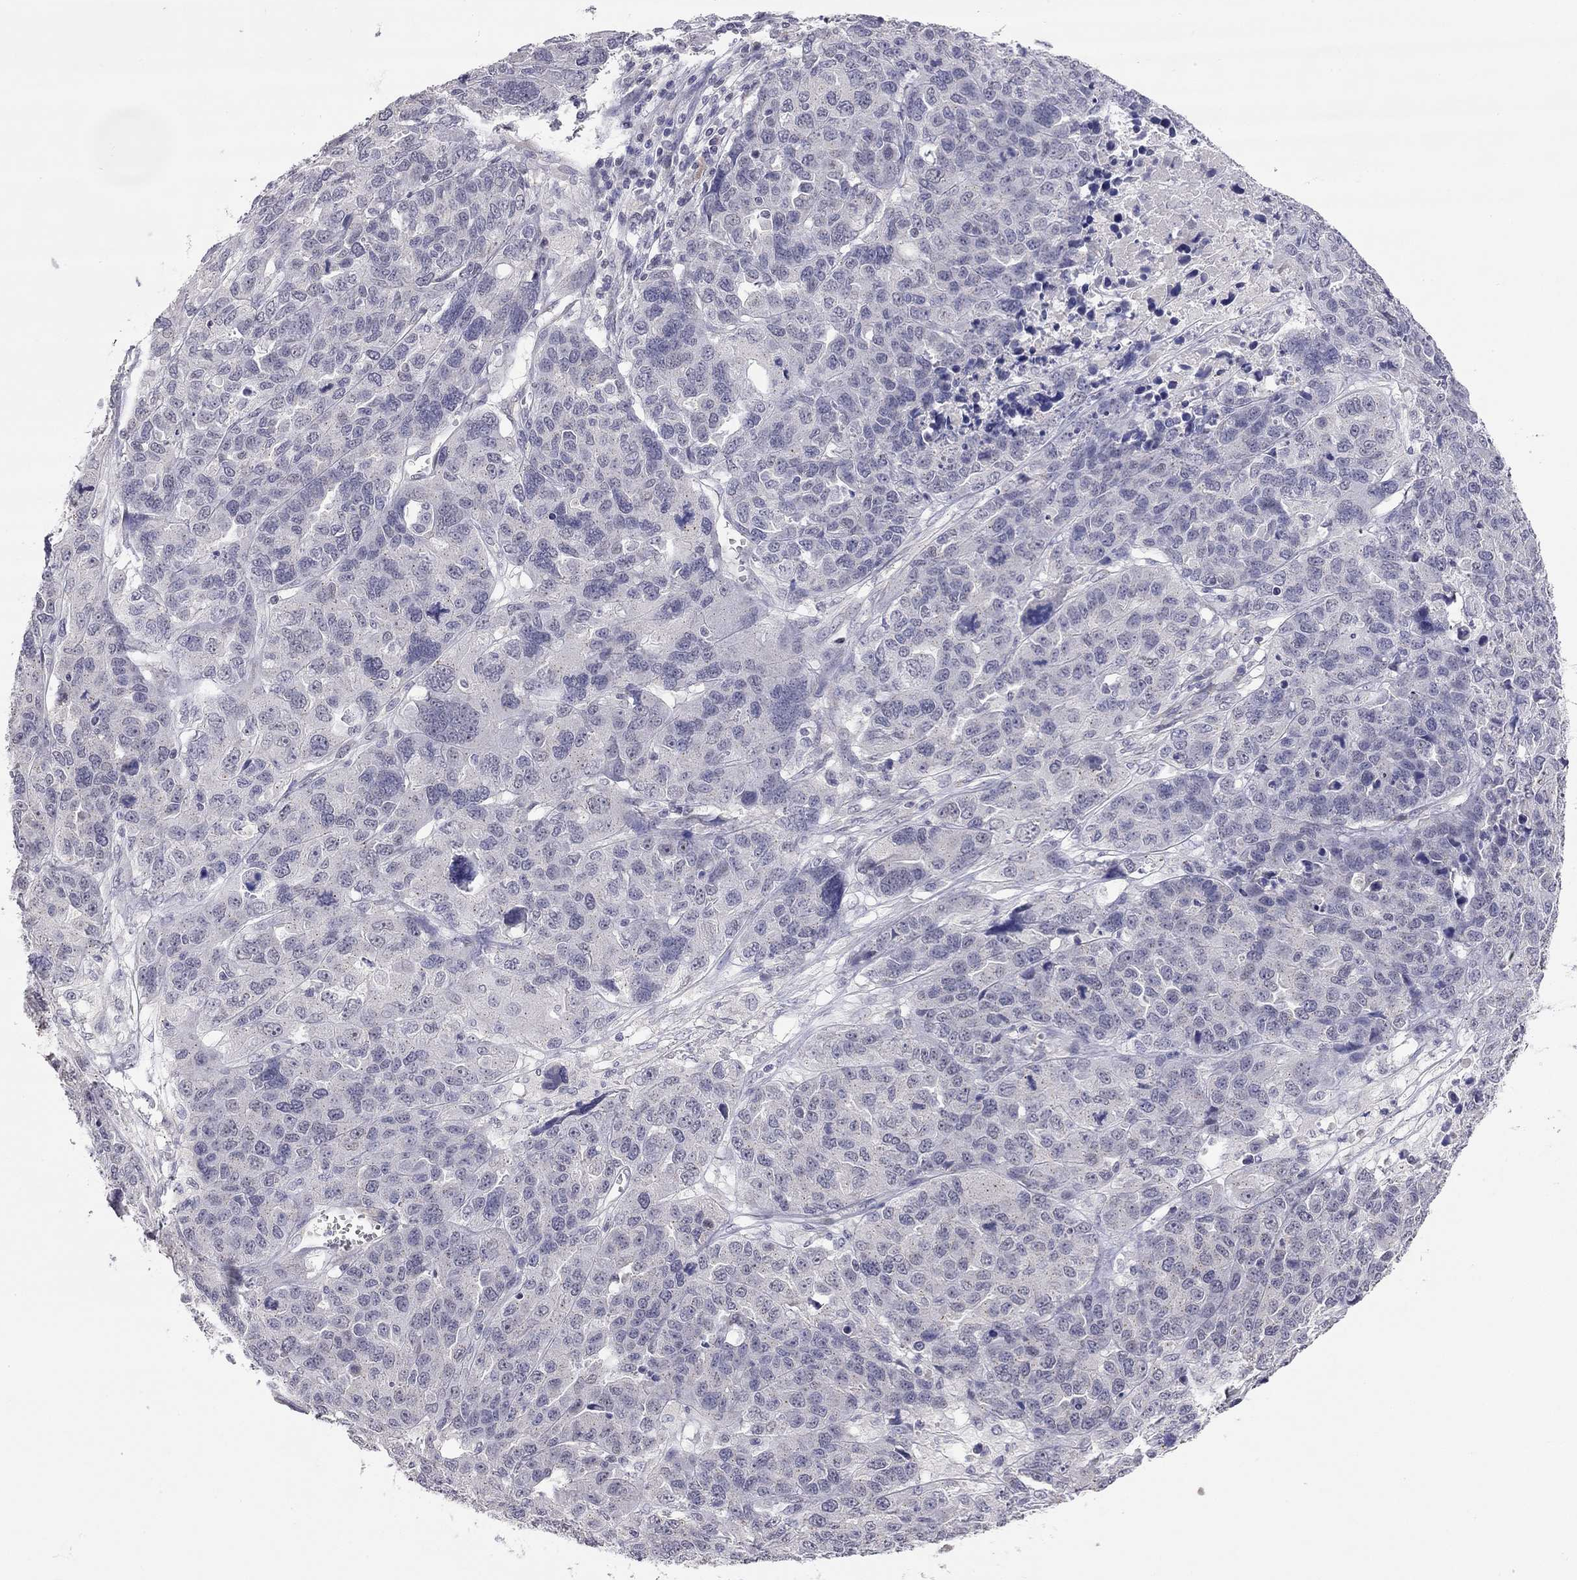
{"staining": {"intensity": "negative", "quantity": "none", "location": "none"}, "tissue": "ovarian cancer", "cell_type": "Tumor cells", "image_type": "cancer", "snomed": [{"axis": "morphology", "description": "Cystadenocarcinoma, serous, NOS"}, {"axis": "topography", "description": "Ovary"}], "caption": "This is an IHC photomicrograph of human ovarian cancer (serous cystadenocarcinoma). There is no staining in tumor cells.", "gene": "WNK3", "patient": {"sex": "female", "age": 87}}